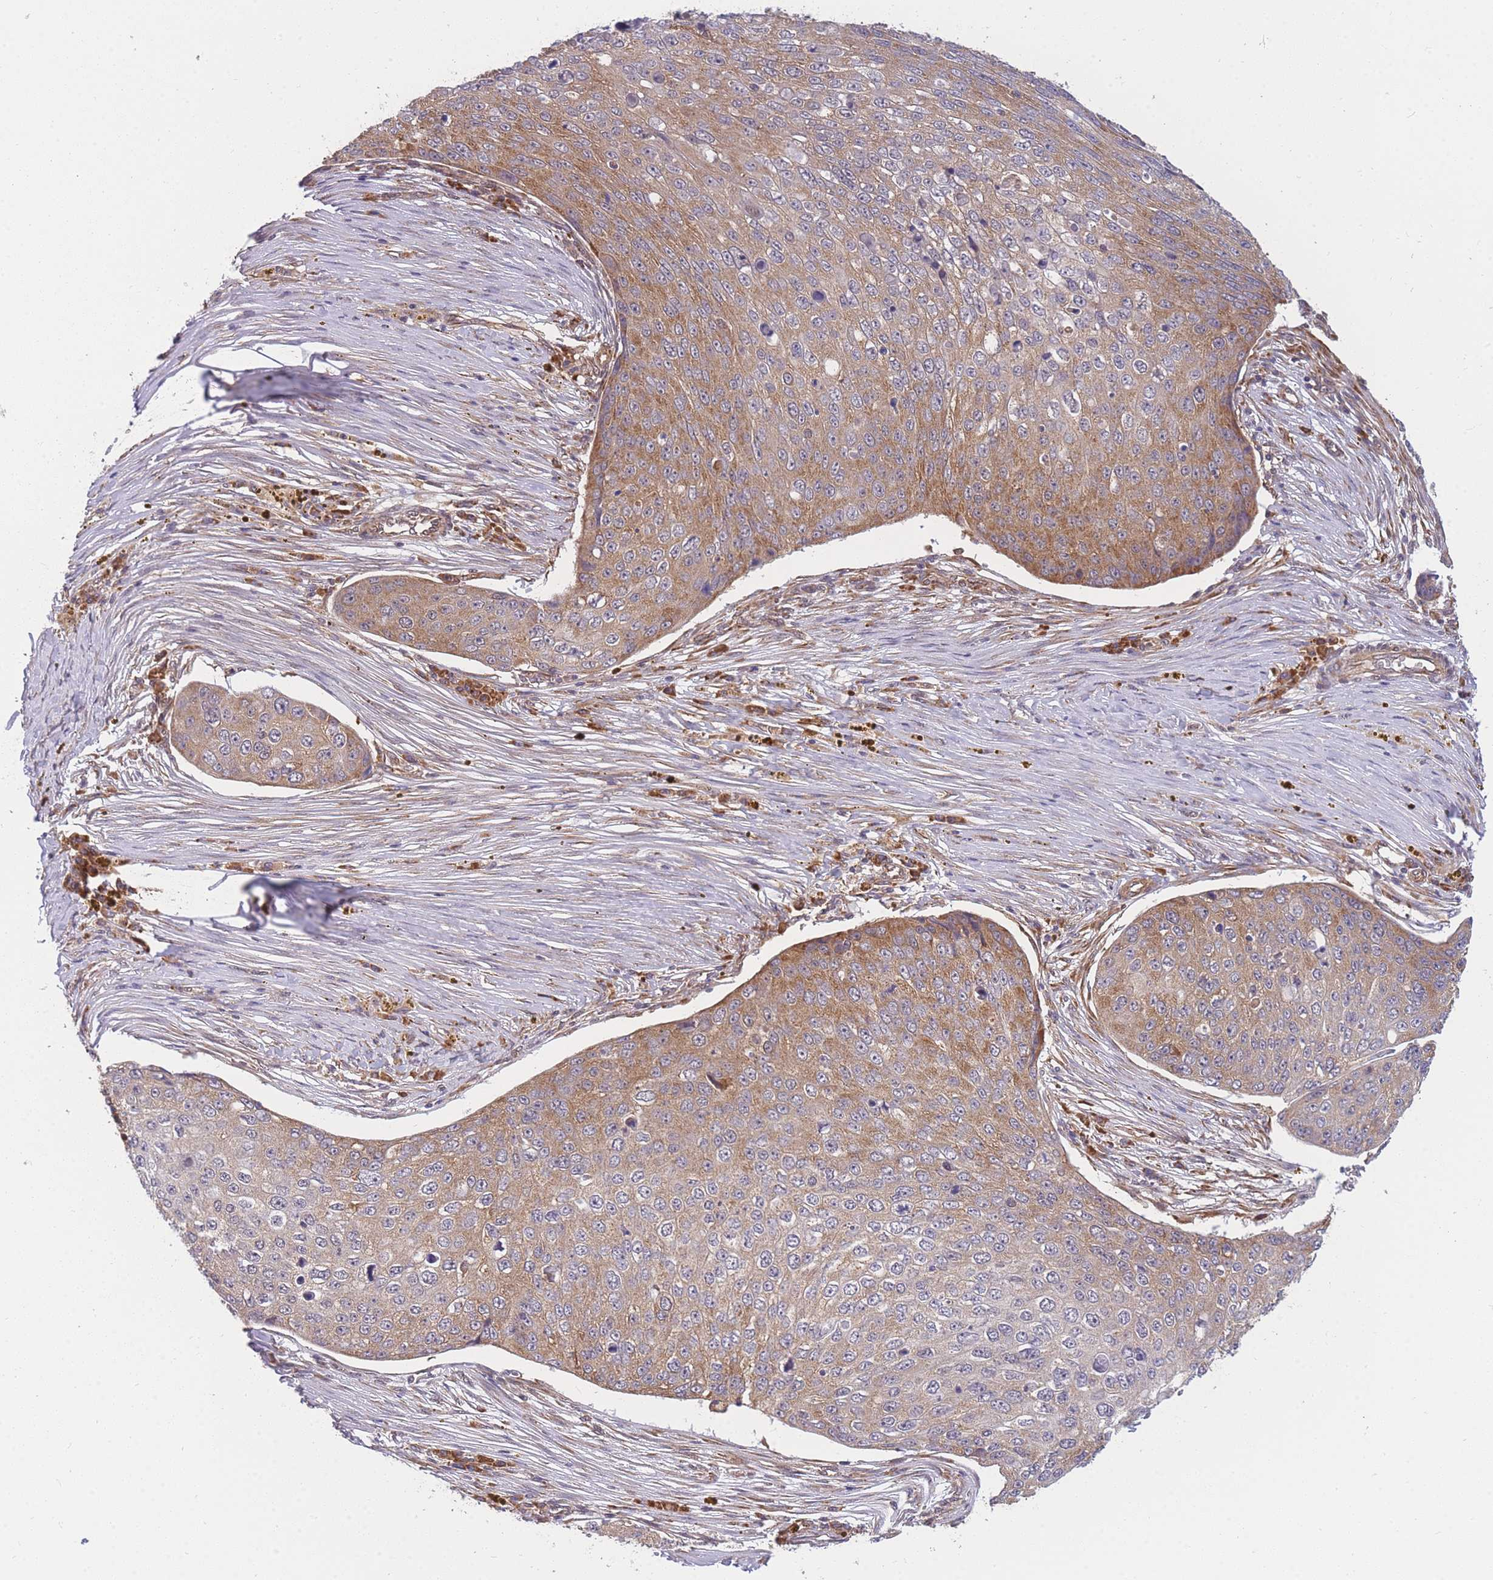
{"staining": {"intensity": "moderate", "quantity": "25%-75%", "location": "cytoplasmic/membranous"}, "tissue": "skin cancer", "cell_type": "Tumor cells", "image_type": "cancer", "snomed": [{"axis": "morphology", "description": "Squamous cell carcinoma, NOS"}, {"axis": "topography", "description": "Skin"}], "caption": "Tumor cells demonstrate medium levels of moderate cytoplasmic/membranous staining in approximately 25%-75% of cells in squamous cell carcinoma (skin).", "gene": "MRPL23", "patient": {"sex": "male", "age": 71}}